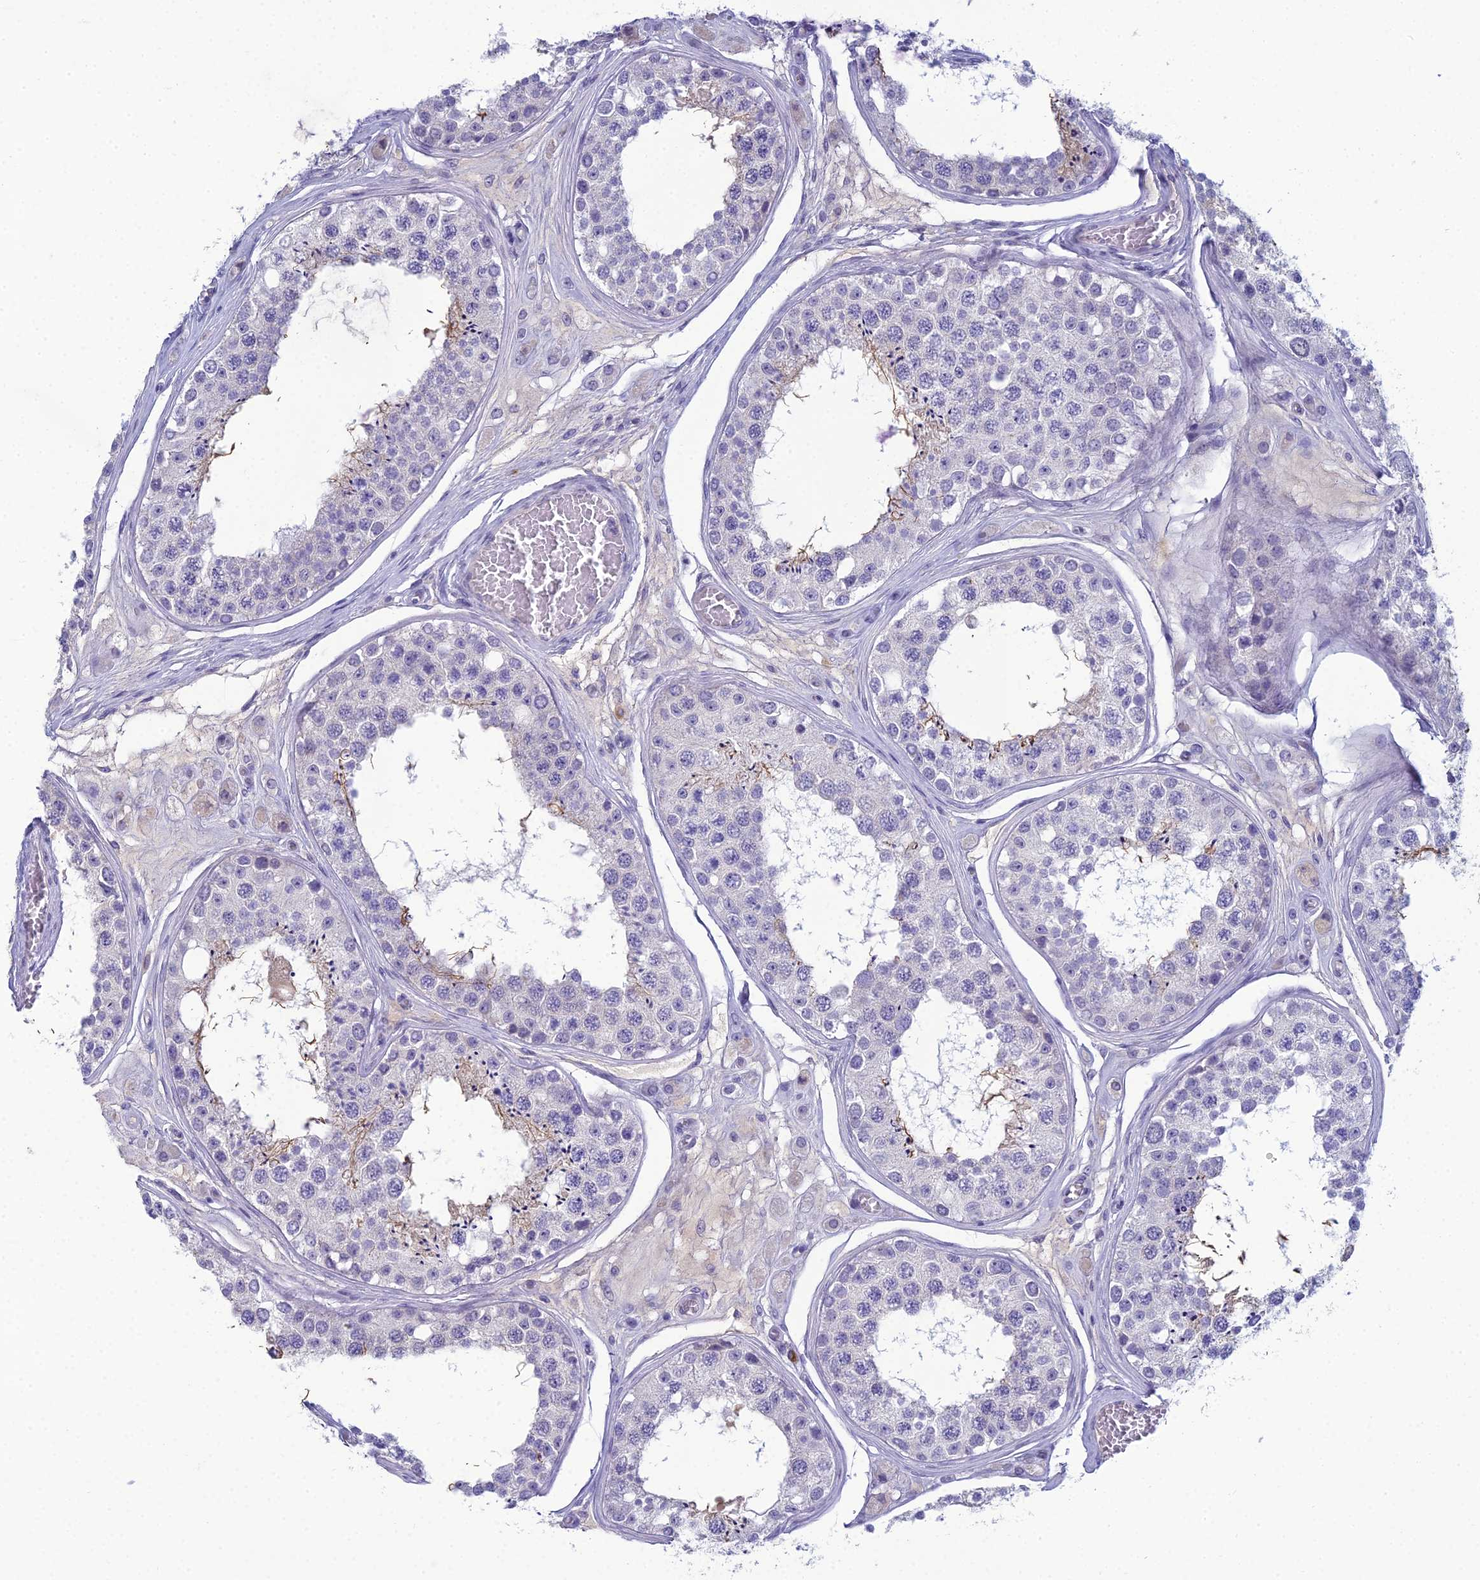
{"staining": {"intensity": "weak", "quantity": "<25%", "location": "cytoplasmic/membranous"}, "tissue": "testis", "cell_type": "Cells in seminiferous ducts", "image_type": "normal", "snomed": [{"axis": "morphology", "description": "Normal tissue, NOS"}, {"axis": "topography", "description": "Testis"}], "caption": "Immunohistochemistry photomicrograph of unremarkable testis: testis stained with DAB (3,3'-diaminobenzidine) demonstrates no significant protein positivity in cells in seminiferous ducts.", "gene": "MUC13", "patient": {"sex": "male", "age": 25}}